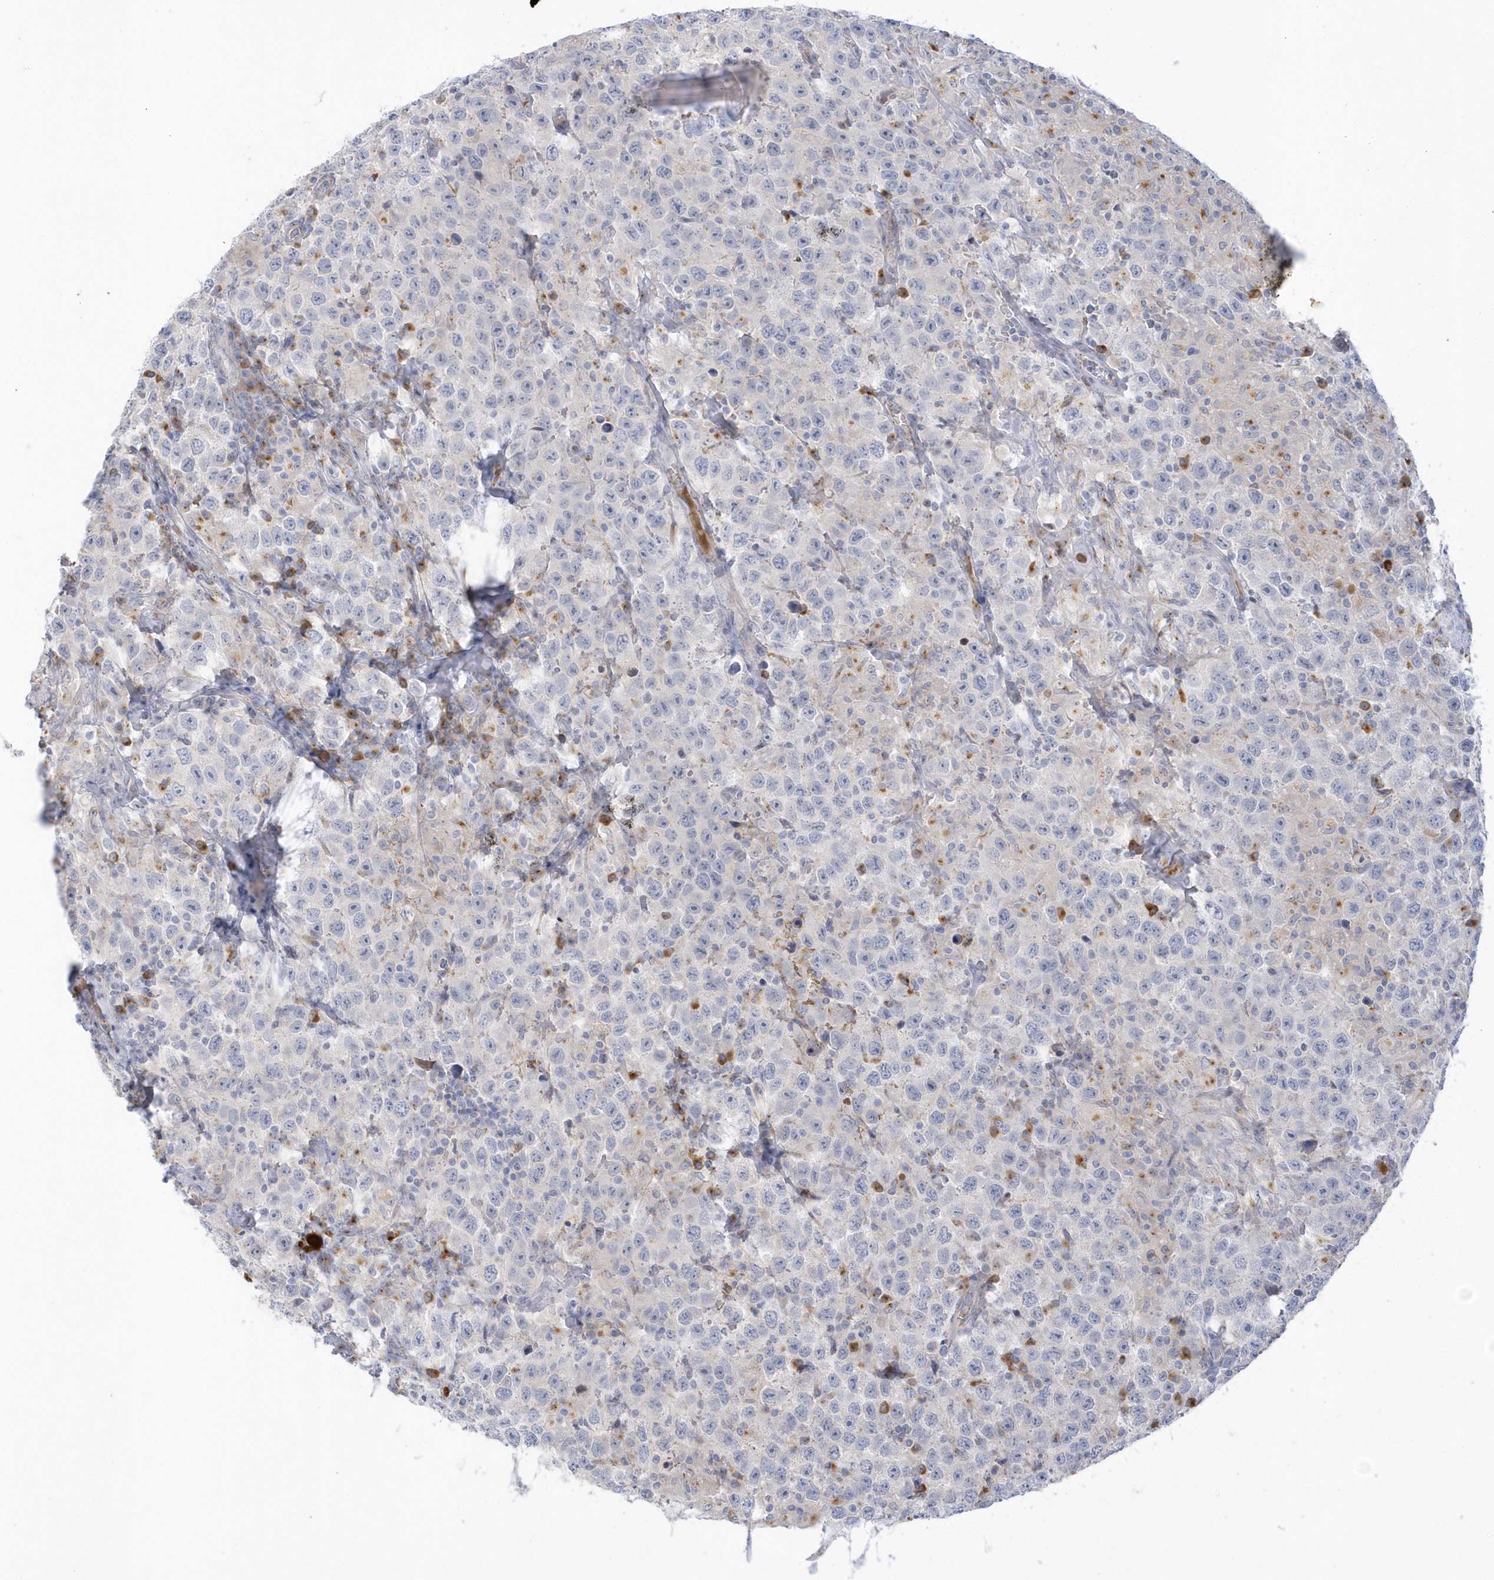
{"staining": {"intensity": "negative", "quantity": "none", "location": "none"}, "tissue": "testis cancer", "cell_type": "Tumor cells", "image_type": "cancer", "snomed": [{"axis": "morphology", "description": "Seminoma, NOS"}, {"axis": "topography", "description": "Testis"}], "caption": "The photomicrograph demonstrates no staining of tumor cells in testis cancer.", "gene": "SEMA3D", "patient": {"sex": "male", "age": 41}}